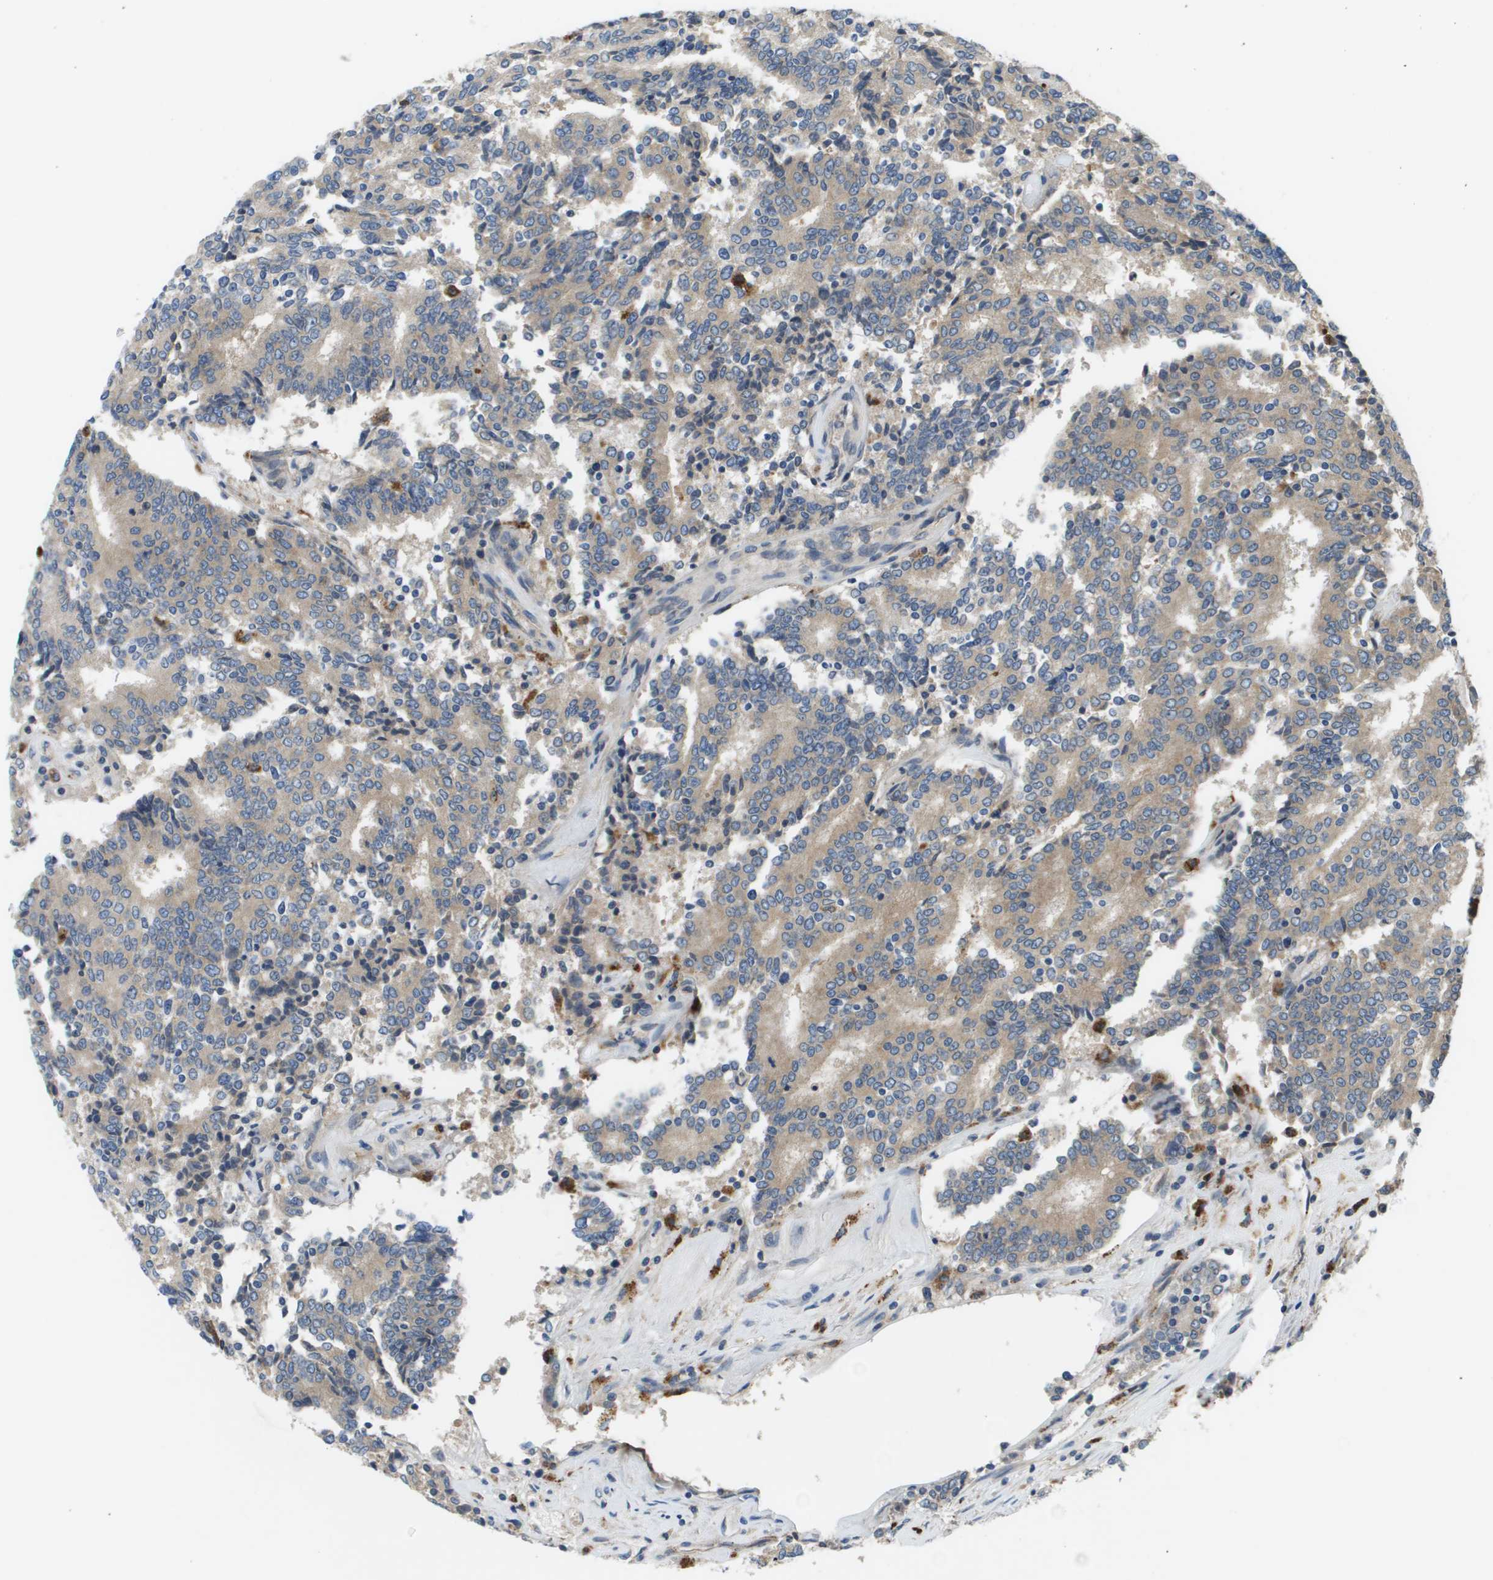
{"staining": {"intensity": "weak", "quantity": ">75%", "location": "cytoplasmic/membranous"}, "tissue": "prostate cancer", "cell_type": "Tumor cells", "image_type": "cancer", "snomed": [{"axis": "morphology", "description": "Normal tissue, NOS"}, {"axis": "morphology", "description": "Adenocarcinoma, High grade"}, {"axis": "topography", "description": "Prostate"}, {"axis": "topography", "description": "Seminal veicle"}], "caption": "A high-resolution histopathology image shows immunohistochemistry (IHC) staining of prostate cancer, which exhibits weak cytoplasmic/membranous positivity in approximately >75% of tumor cells.", "gene": "SLC25A20", "patient": {"sex": "male", "age": 55}}